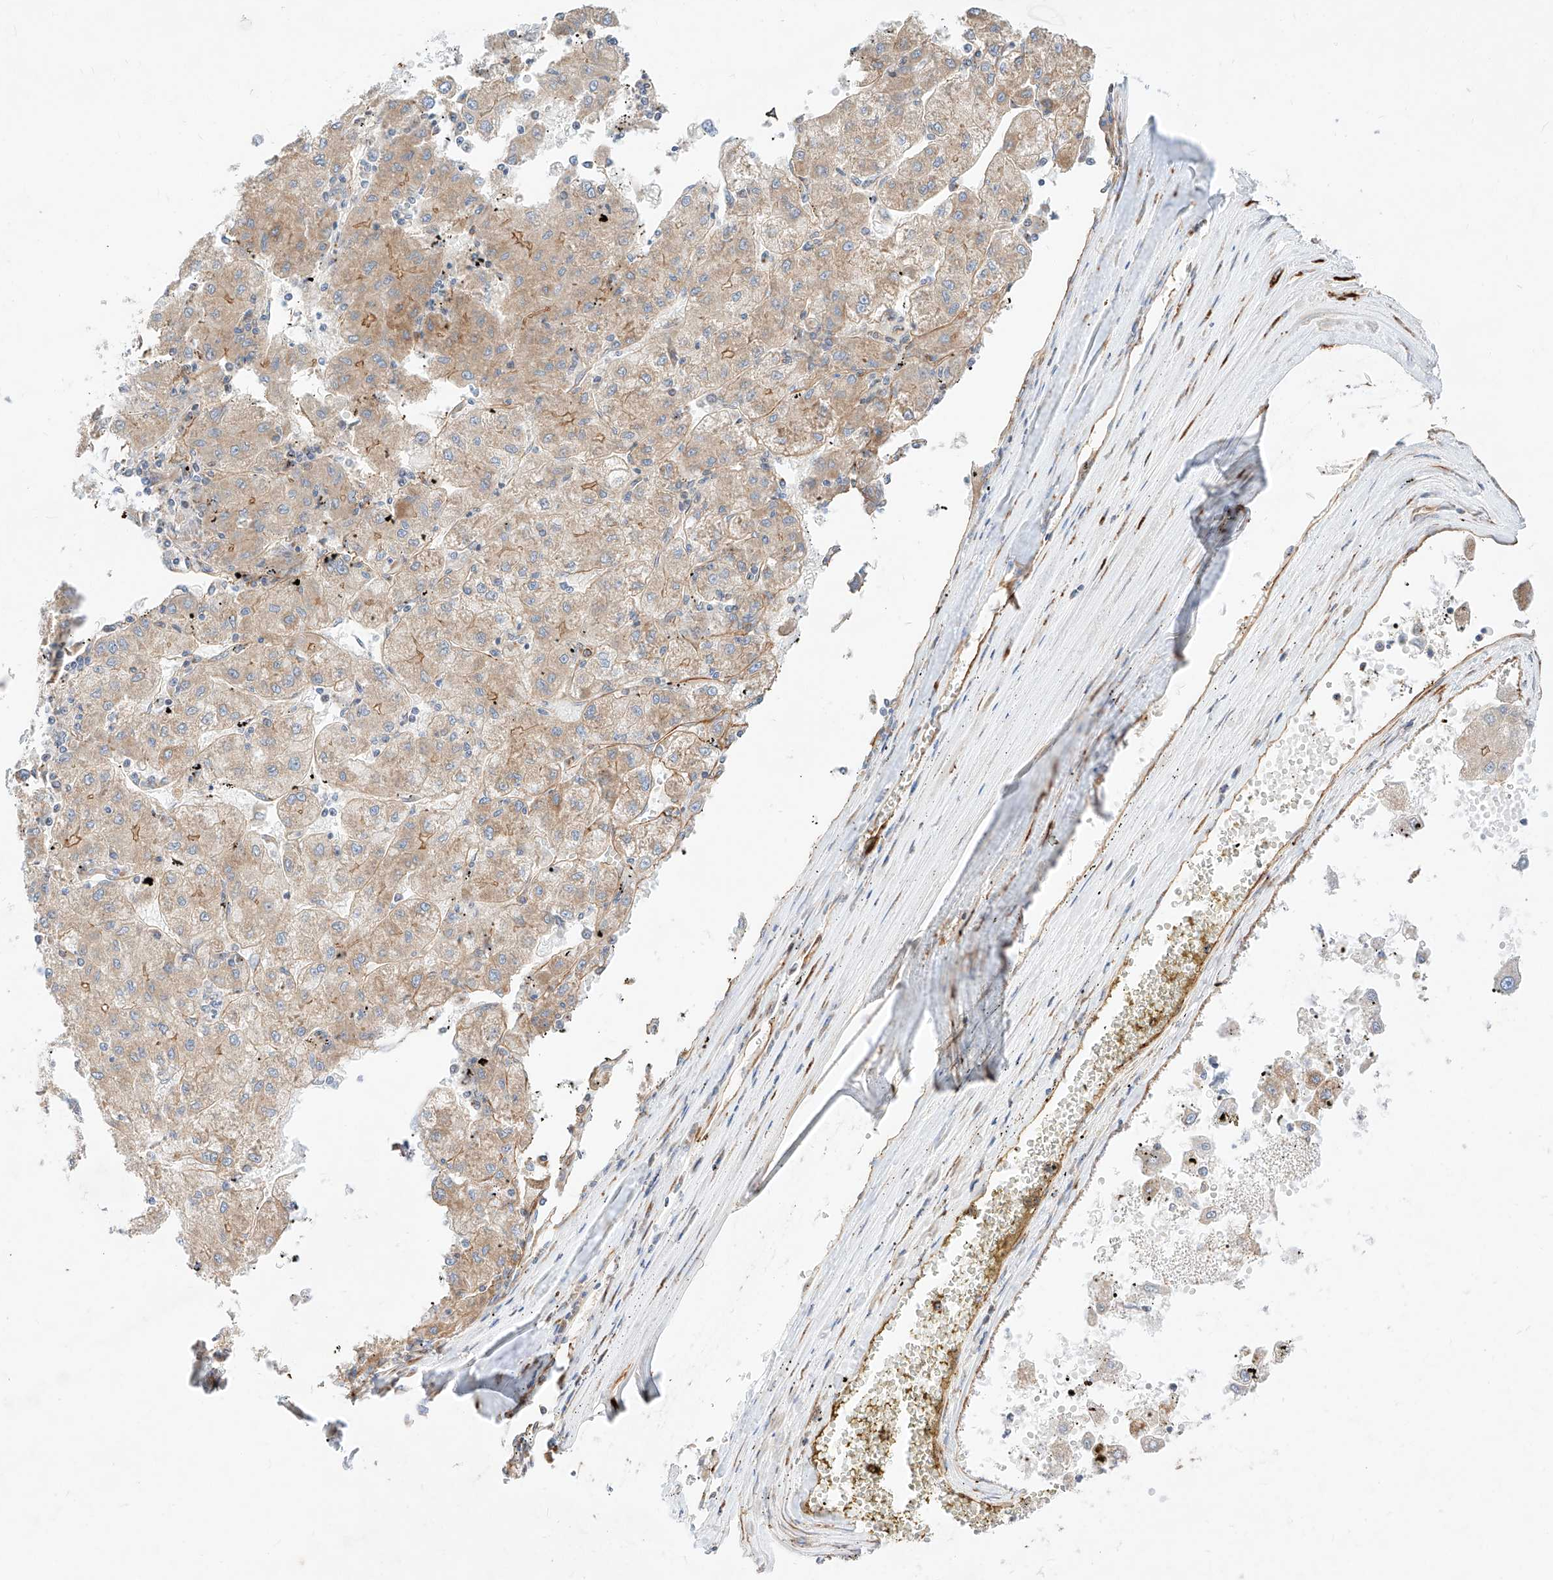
{"staining": {"intensity": "moderate", "quantity": "<25%", "location": "cytoplasmic/membranous"}, "tissue": "liver cancer", "cell_type": "Tumor cells", "image_type": "cancer", "snomed": [{"axis": "morphology", "description": "Carcinoma, Hepatocellular, NOS"}, {"axis": "topography", "description": "Liver"}], "caption": "Protein expression analysis of hepatocellular carcinoma (liver) exhibits moderate cytoplasmic/membranous staining in about <25% of tumor cells.", "gene": "CSGALNACT2", "patient": {"sex": "male", "age": 72}}